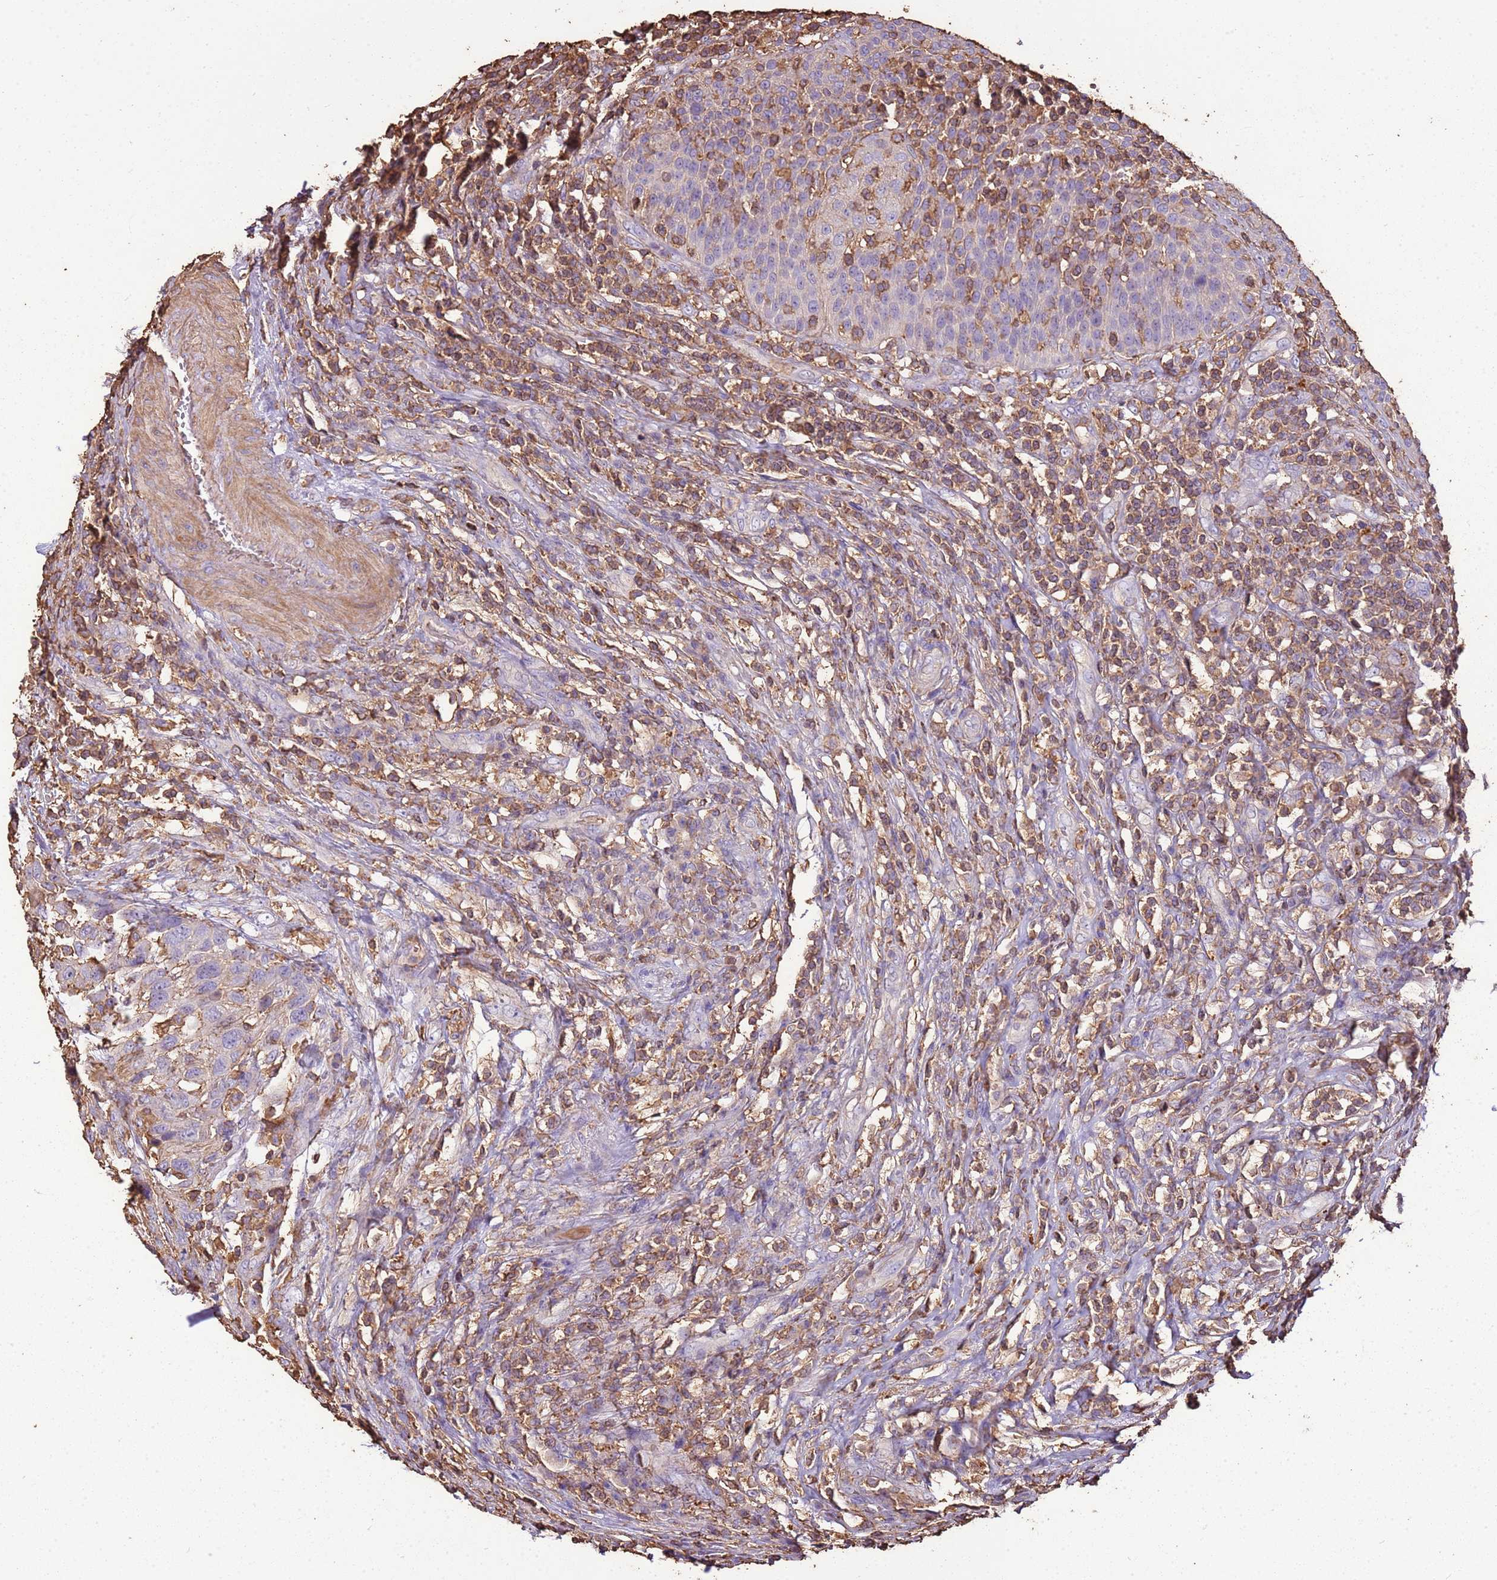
{"staining": {"intensity": "weak", "quantity": "25%-75%", "location": "cytoplasmic/membranous"}, "tissue": "urothelial cancer", "cell_type": "Tumor cells", "image_type": "cancer", "snomed": [{"axis": "morphology", "description": "Urothelial carcinoma, High grade"}, {"axis": "topography", "description": "Urinary bladder"}], "caption": "Immunohistochemistry (DAB) staining of human urothelial carcinoma (high-grade) displays weak cytoplasmic/membranous protein expression in approximately 25%-75% of tumor cells.", "gene": "ARL10", "patient": {"sex": "female", "age": 70}}